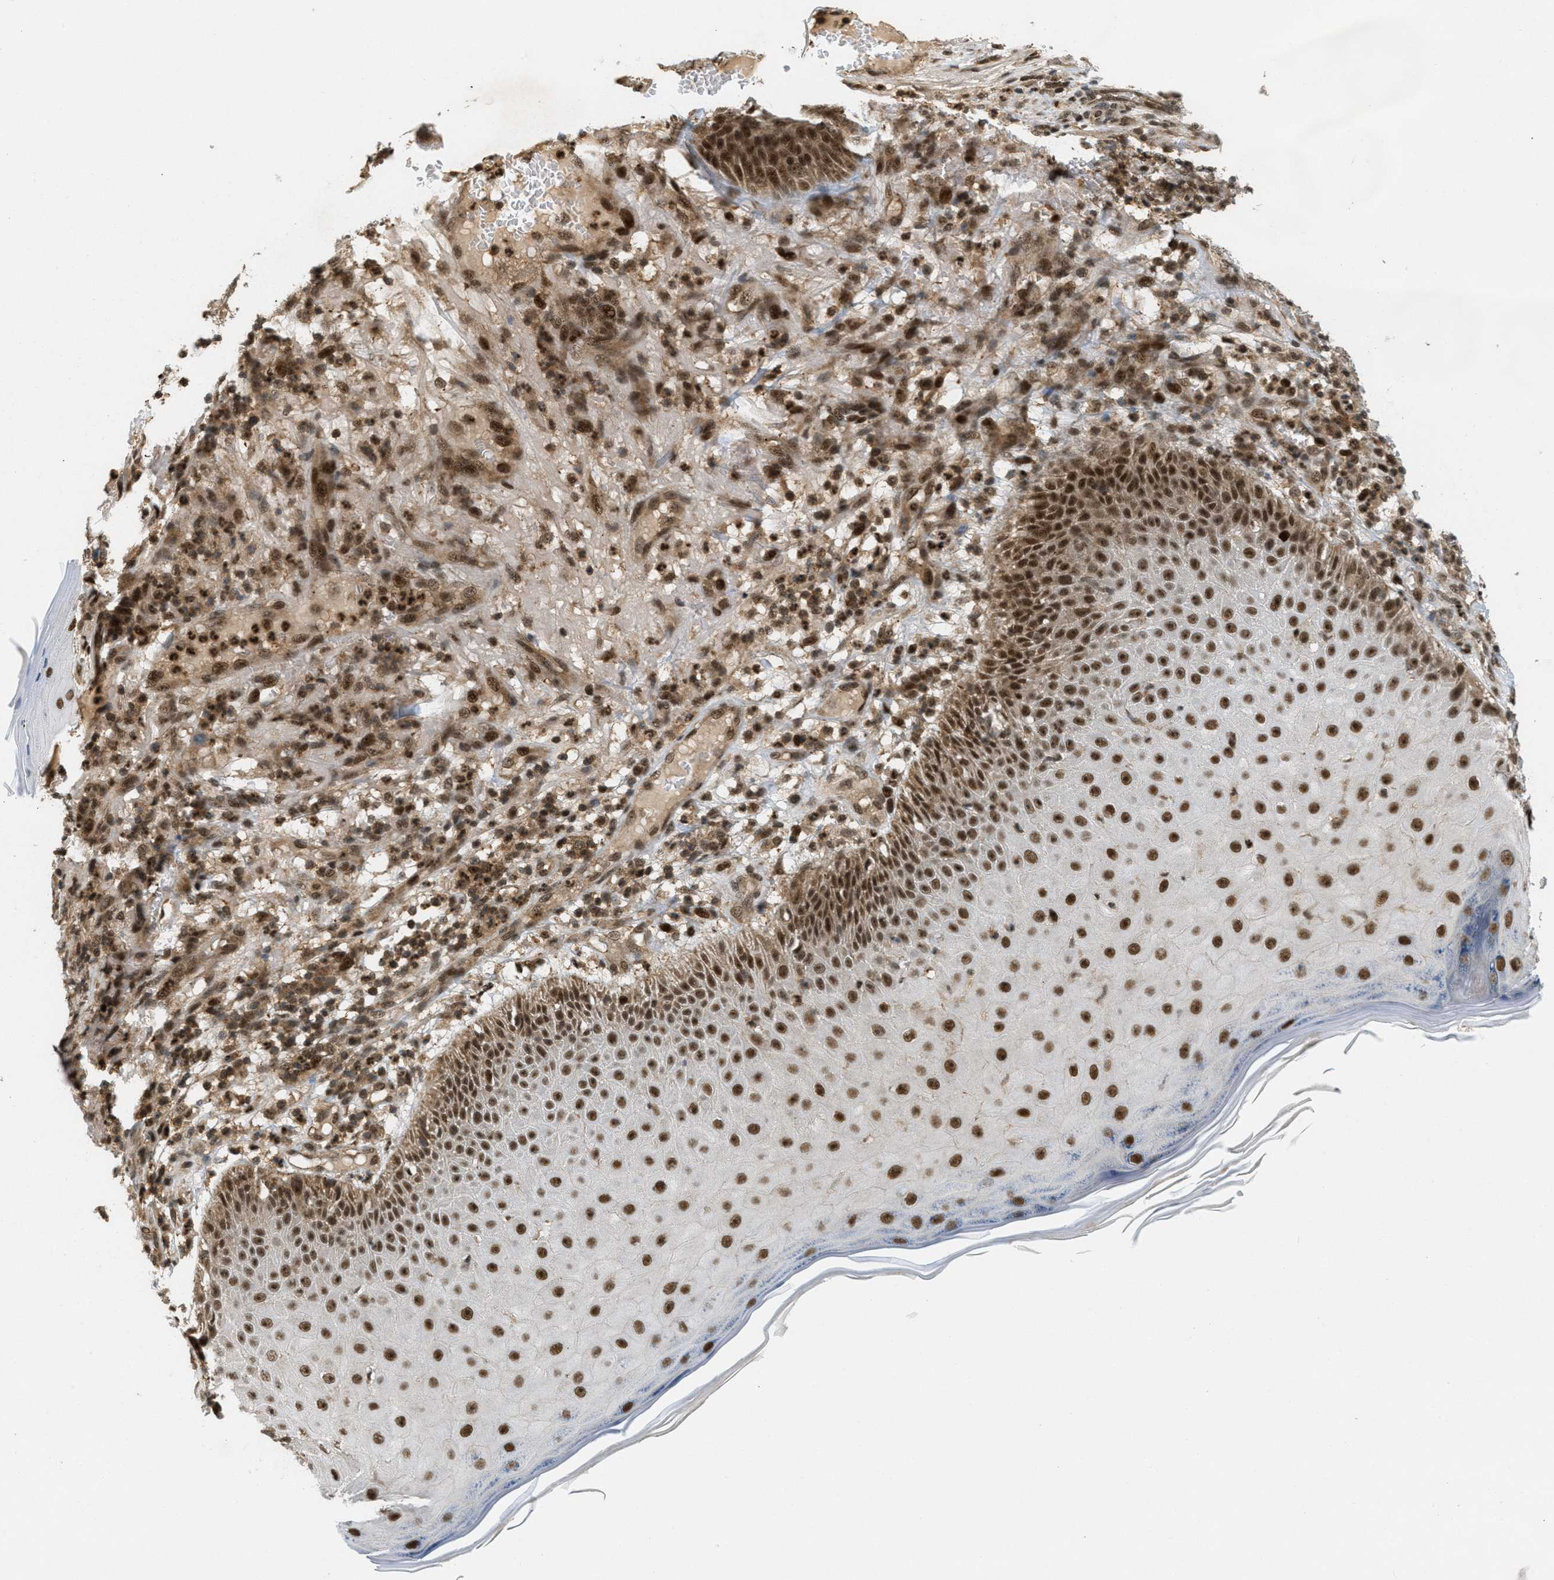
{"staining": {"intensity": "strong", "quantity": ">75%", "location": "cytoplasmic/membranous,nuclear"}, "tissue": "skin cancer", "cell_type": "Tumor cells", "image_type": "cancer", "snomed": [{"axis": "morphology", "description": "Squamous cell carcinoma, NOS"}, {"axis": "topography", "description": "Skin"}], "caption": "IHC (DAB) staining of skin cancer displays strong cytoplasmic/membranous and nuclear protein positivity in approximately >75% of tumor cells.", "gene": "TLK1", "patient": {"sex": "female", "age": 80}}